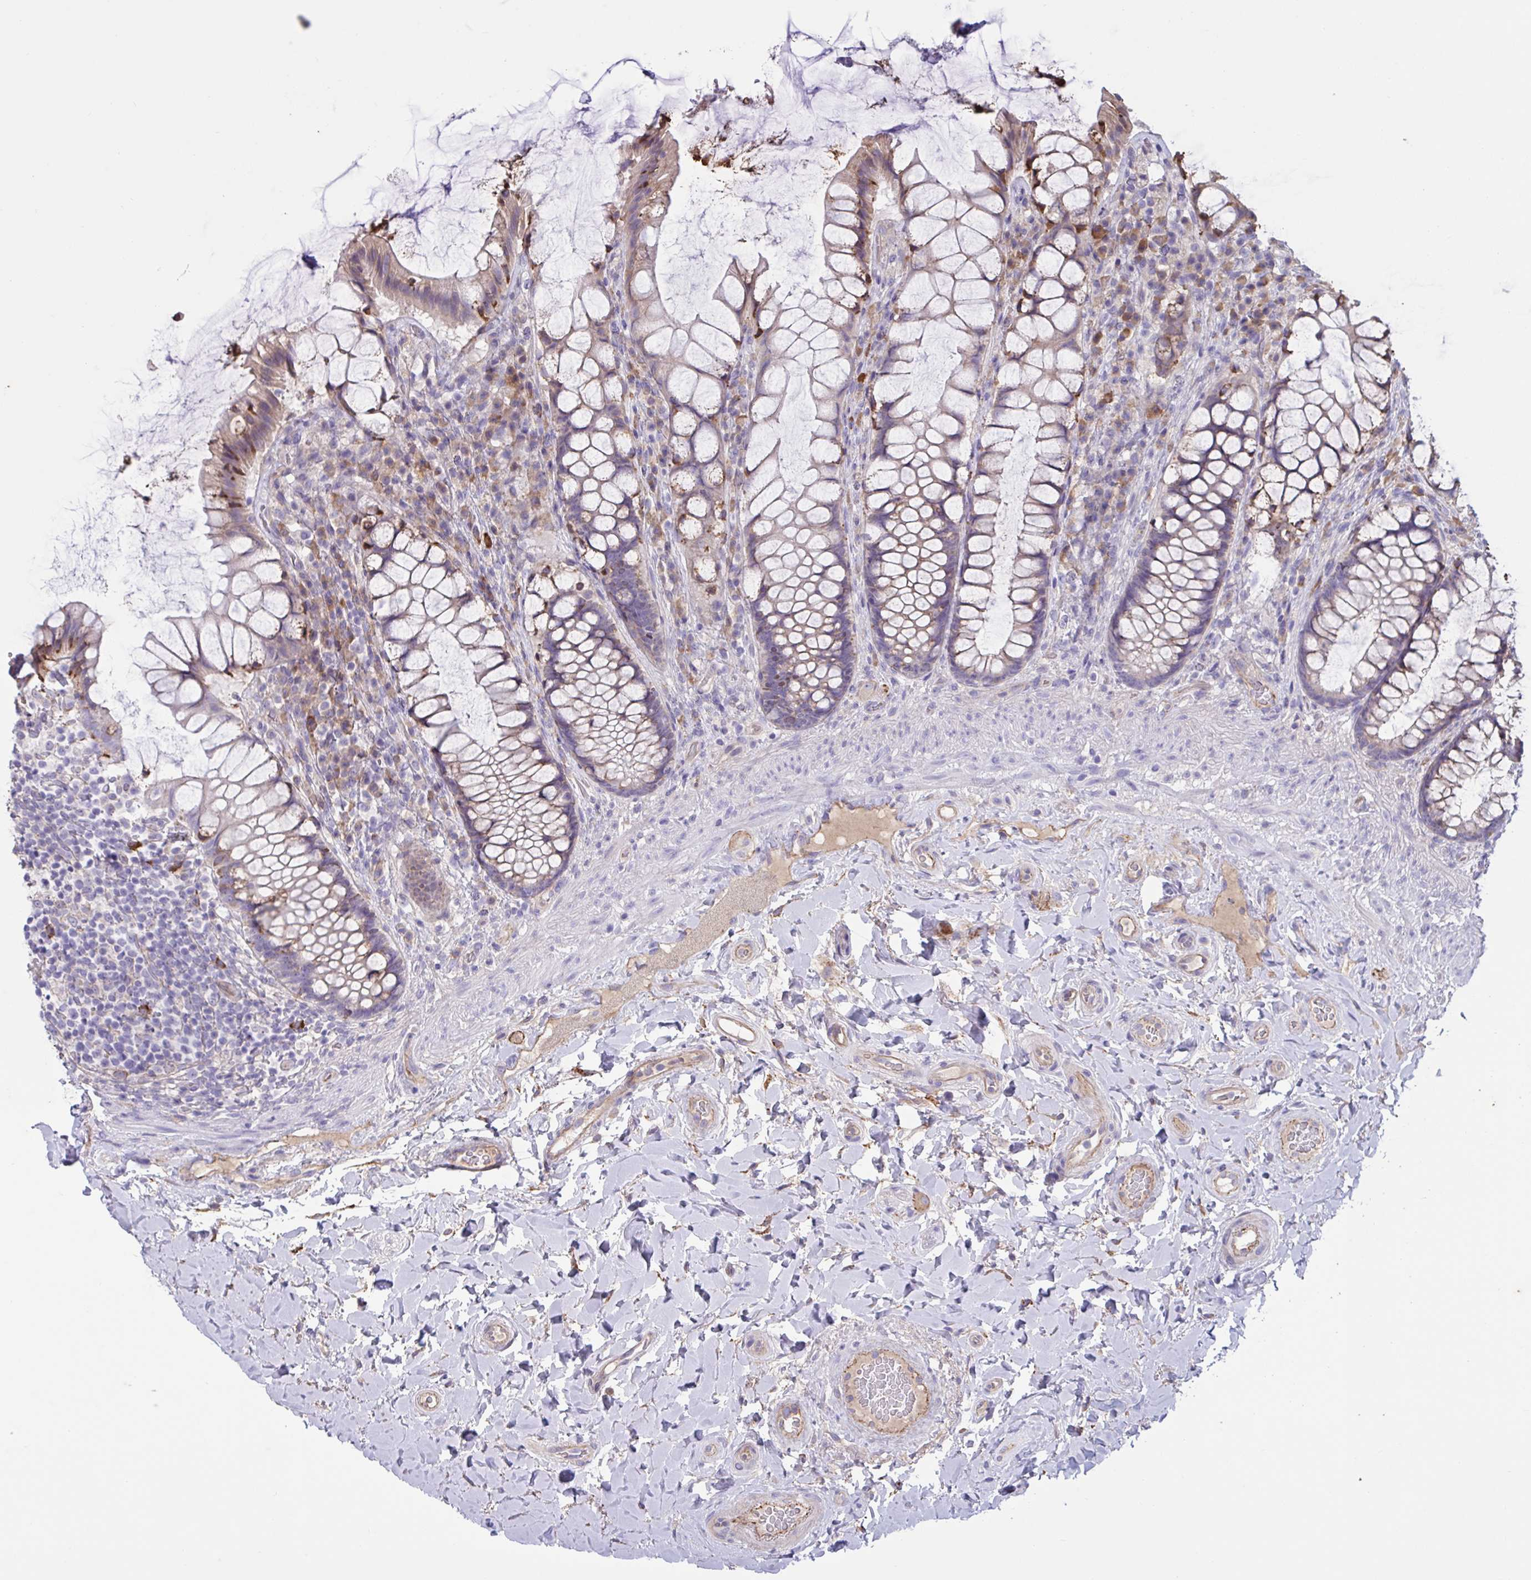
{"staining": {"intensity": "moderate", "quantity": "25%-75%", "location": "cytoplasmic/membranous"}, "tissue": "rectum", "cell_type": "Glandular cells", "image_type": "normal", "snomed": [{"axis": "morphology", "description": "Normal tissue, NOS"}, {"axis": "topography", "description": "Rectum"}], "caption": "Rectum stained with immunohistochemistry shows moderate cytoplasmic/membranous expression in about 25%-75% of glandular cells.", "gene": "SLC66A1", "patient": {"sex": "female", "age": 58}}